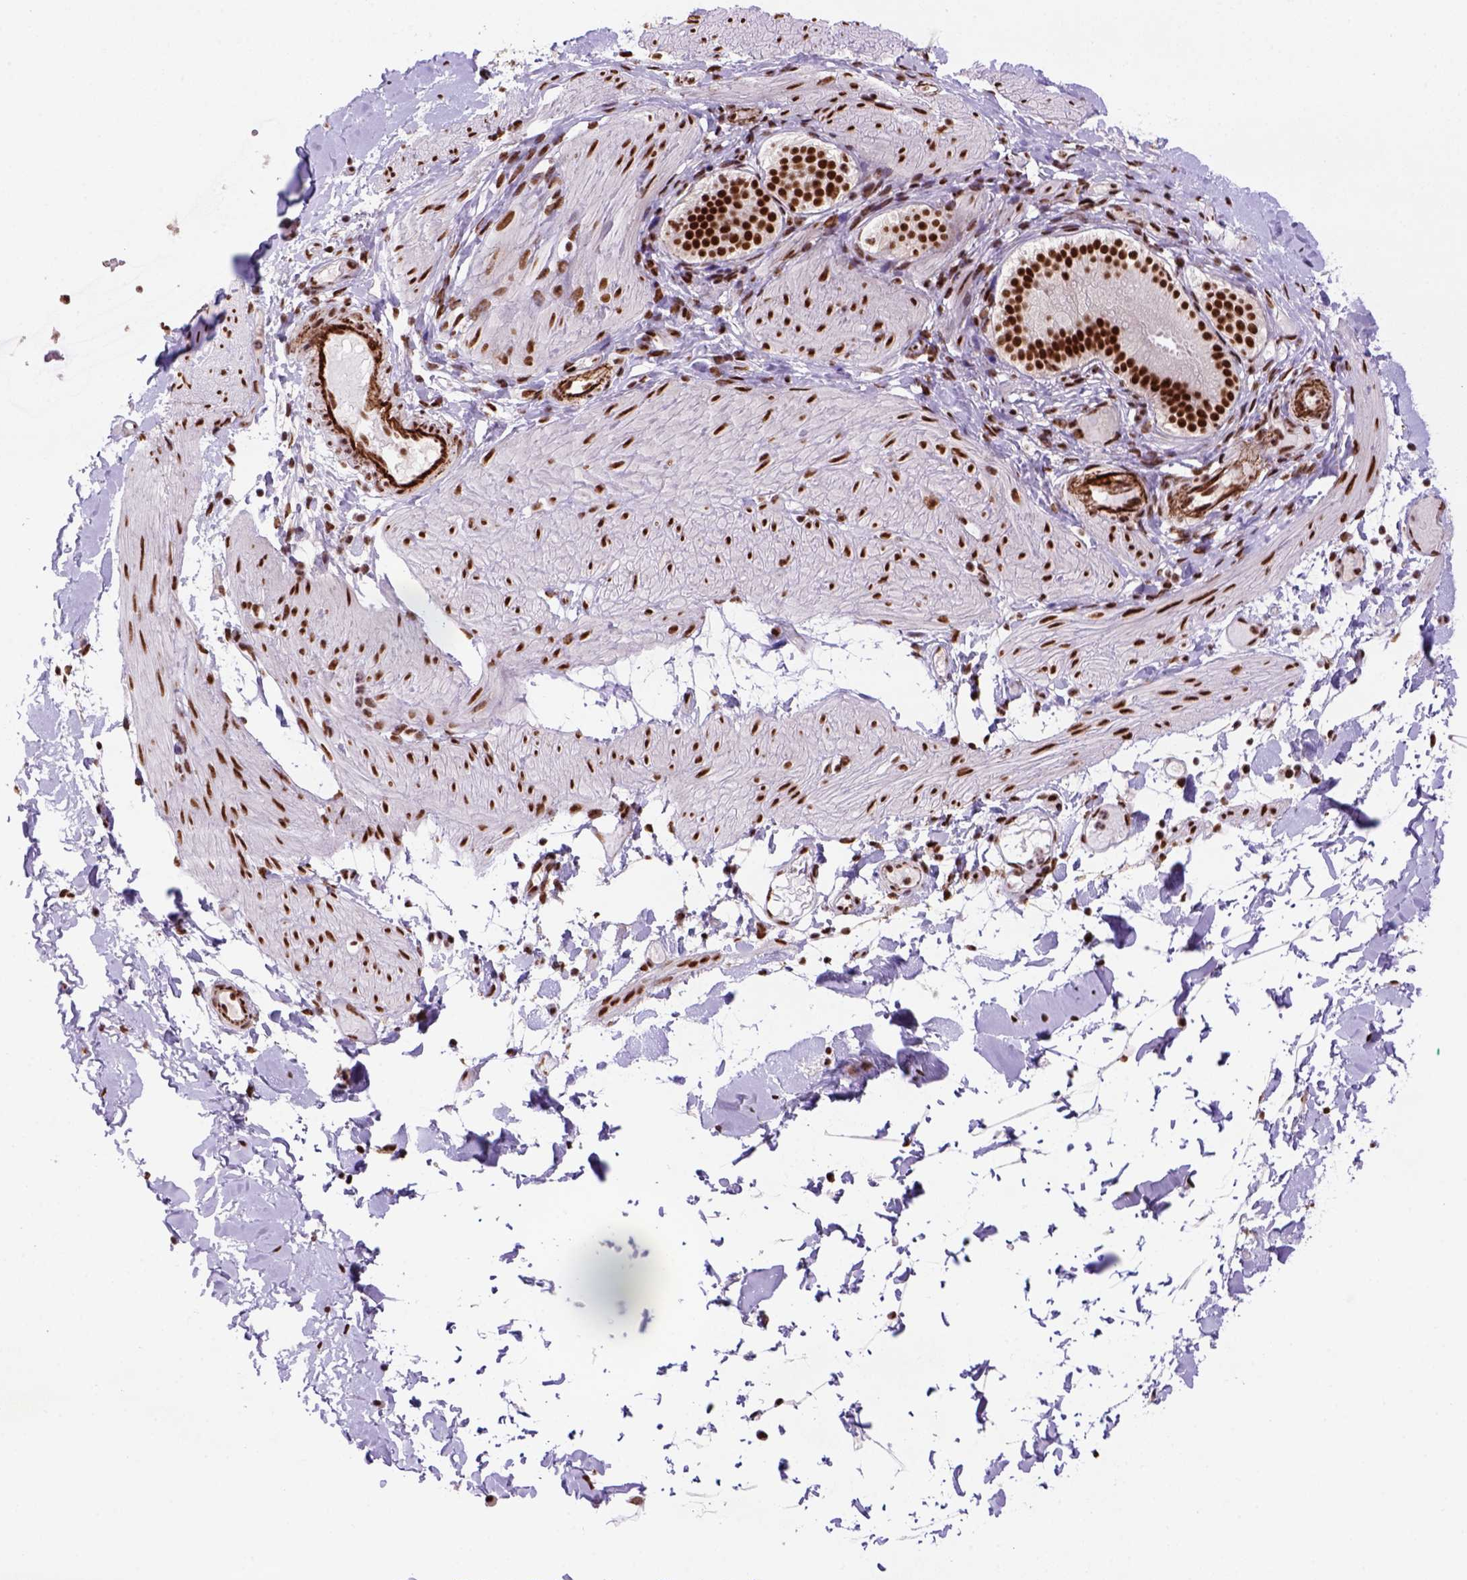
{"staining": {"intensity": "strong", "quantity": ">75%", "location": "nuclear"}, "tissue": "adipose tissue", "cell_type": "Adipocytes", "image_type": "normal", "snomed": [{"axis": "morphology", "description": "Normal tissue, NOS"}, {"axis": "topography", "description": "Gallbladder"}, {"axis": "topography", "description": "Peripheral nerve tissue"}], "caption": "Immunohistochemistry (IHC) of benign human adipose tissue exhibits high levels of strong nuclear expression in approximately >75% of adipocytes.", "gene": "NSMCE2", "patient": {"sex": "female", "age": 45}}